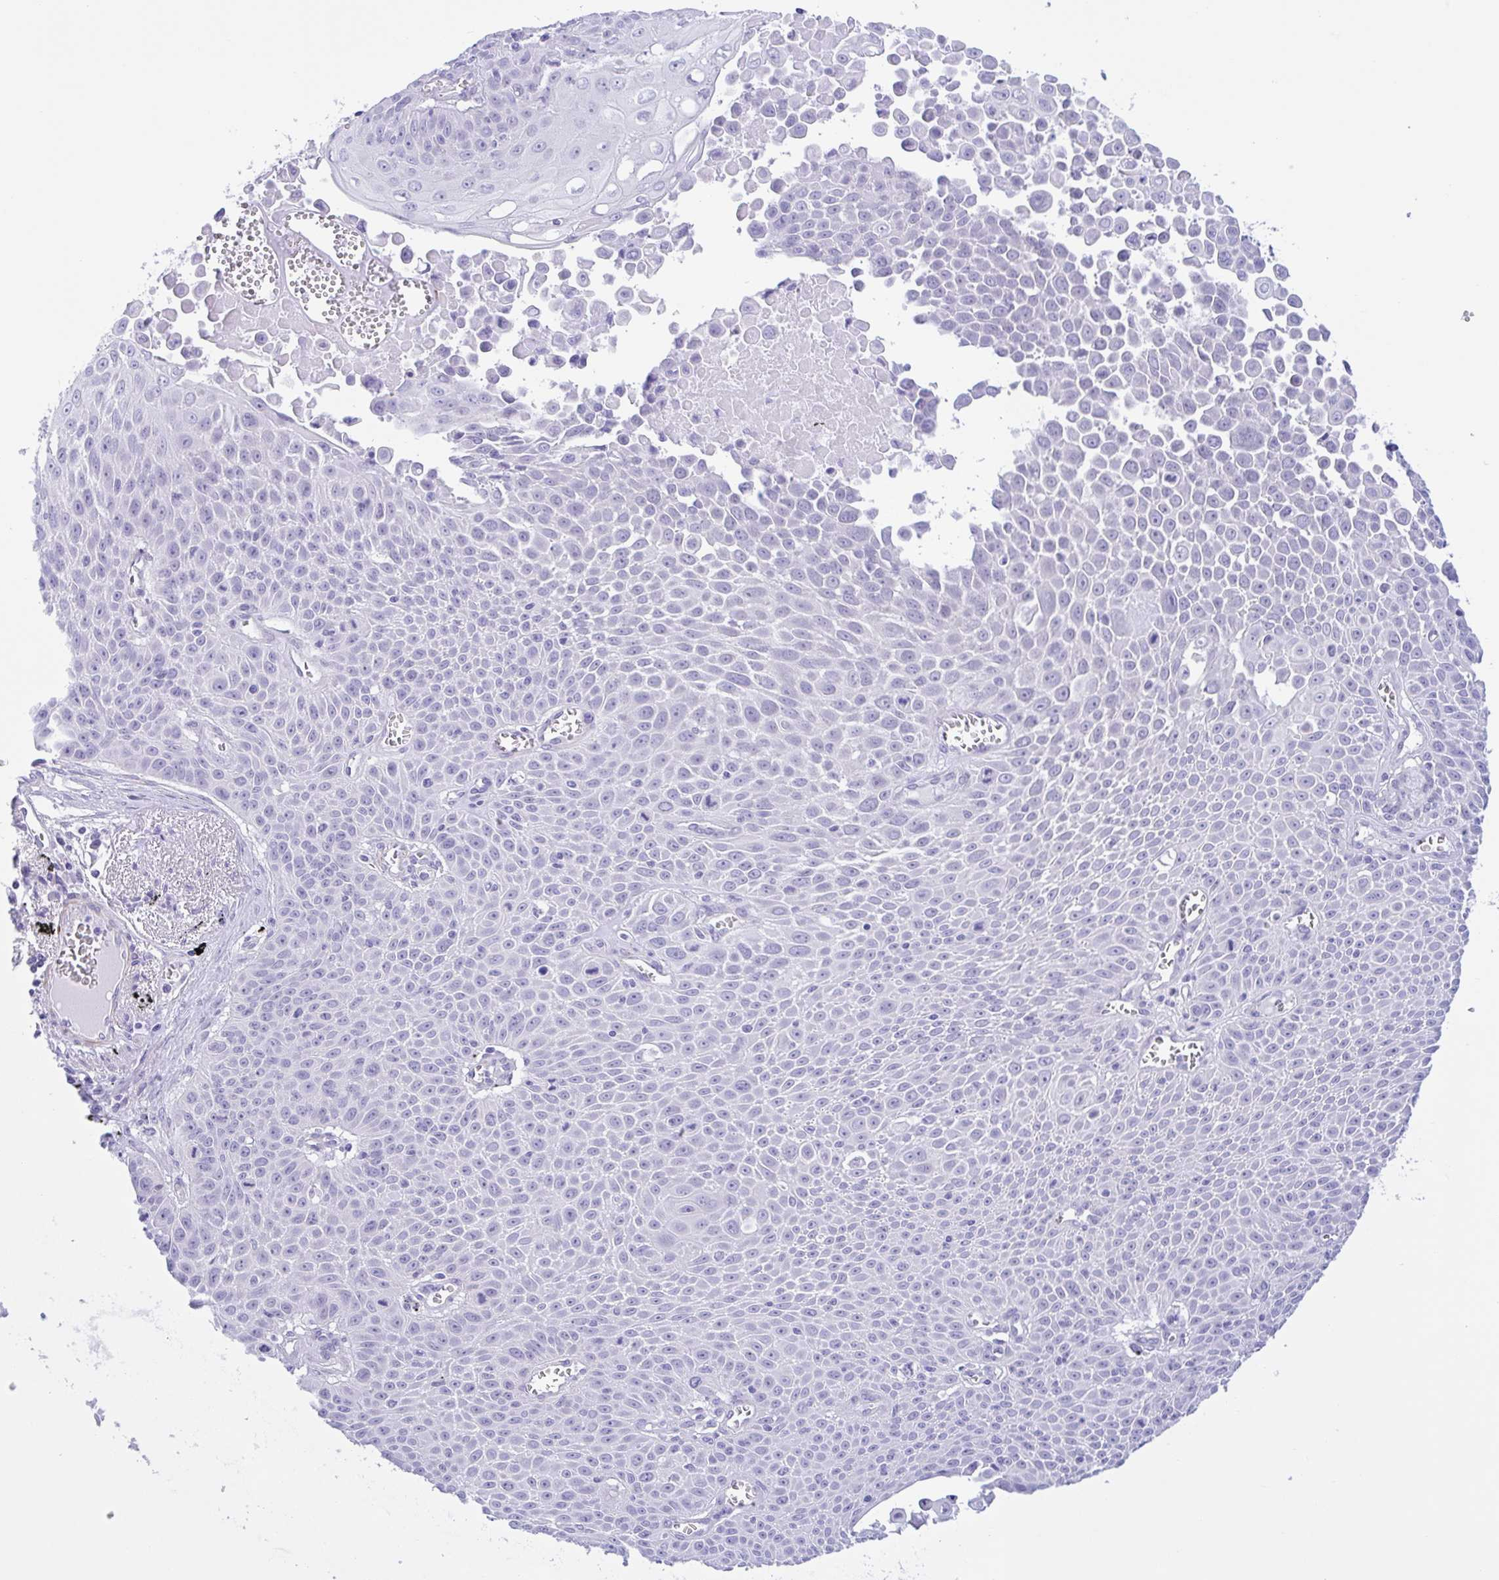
{"staining": {"intensity": "negative", "quantity": "none", "location": "none"}, "tissue": "lung cancer", "cell_type": "Tumor cells", "image_type": "cancer", "snomed": [{"axis": "morphology", "description": "Squamous cell carcinoma, NOS"}, {"axis": "morphology", "description": "Squamous cell carcinoma, metastatic, NOS"}, {"axis": "topography", "description": "Lymph node"}, {"axis": "topography", "description": "Lung"}], "caption": "This is an IHC micrograph of lung metastatic squamous cell carcinoma. There is no staining in tumor cells.", "gene": "AHCYL2", "patient": {"sex": "female", "age": 62}}